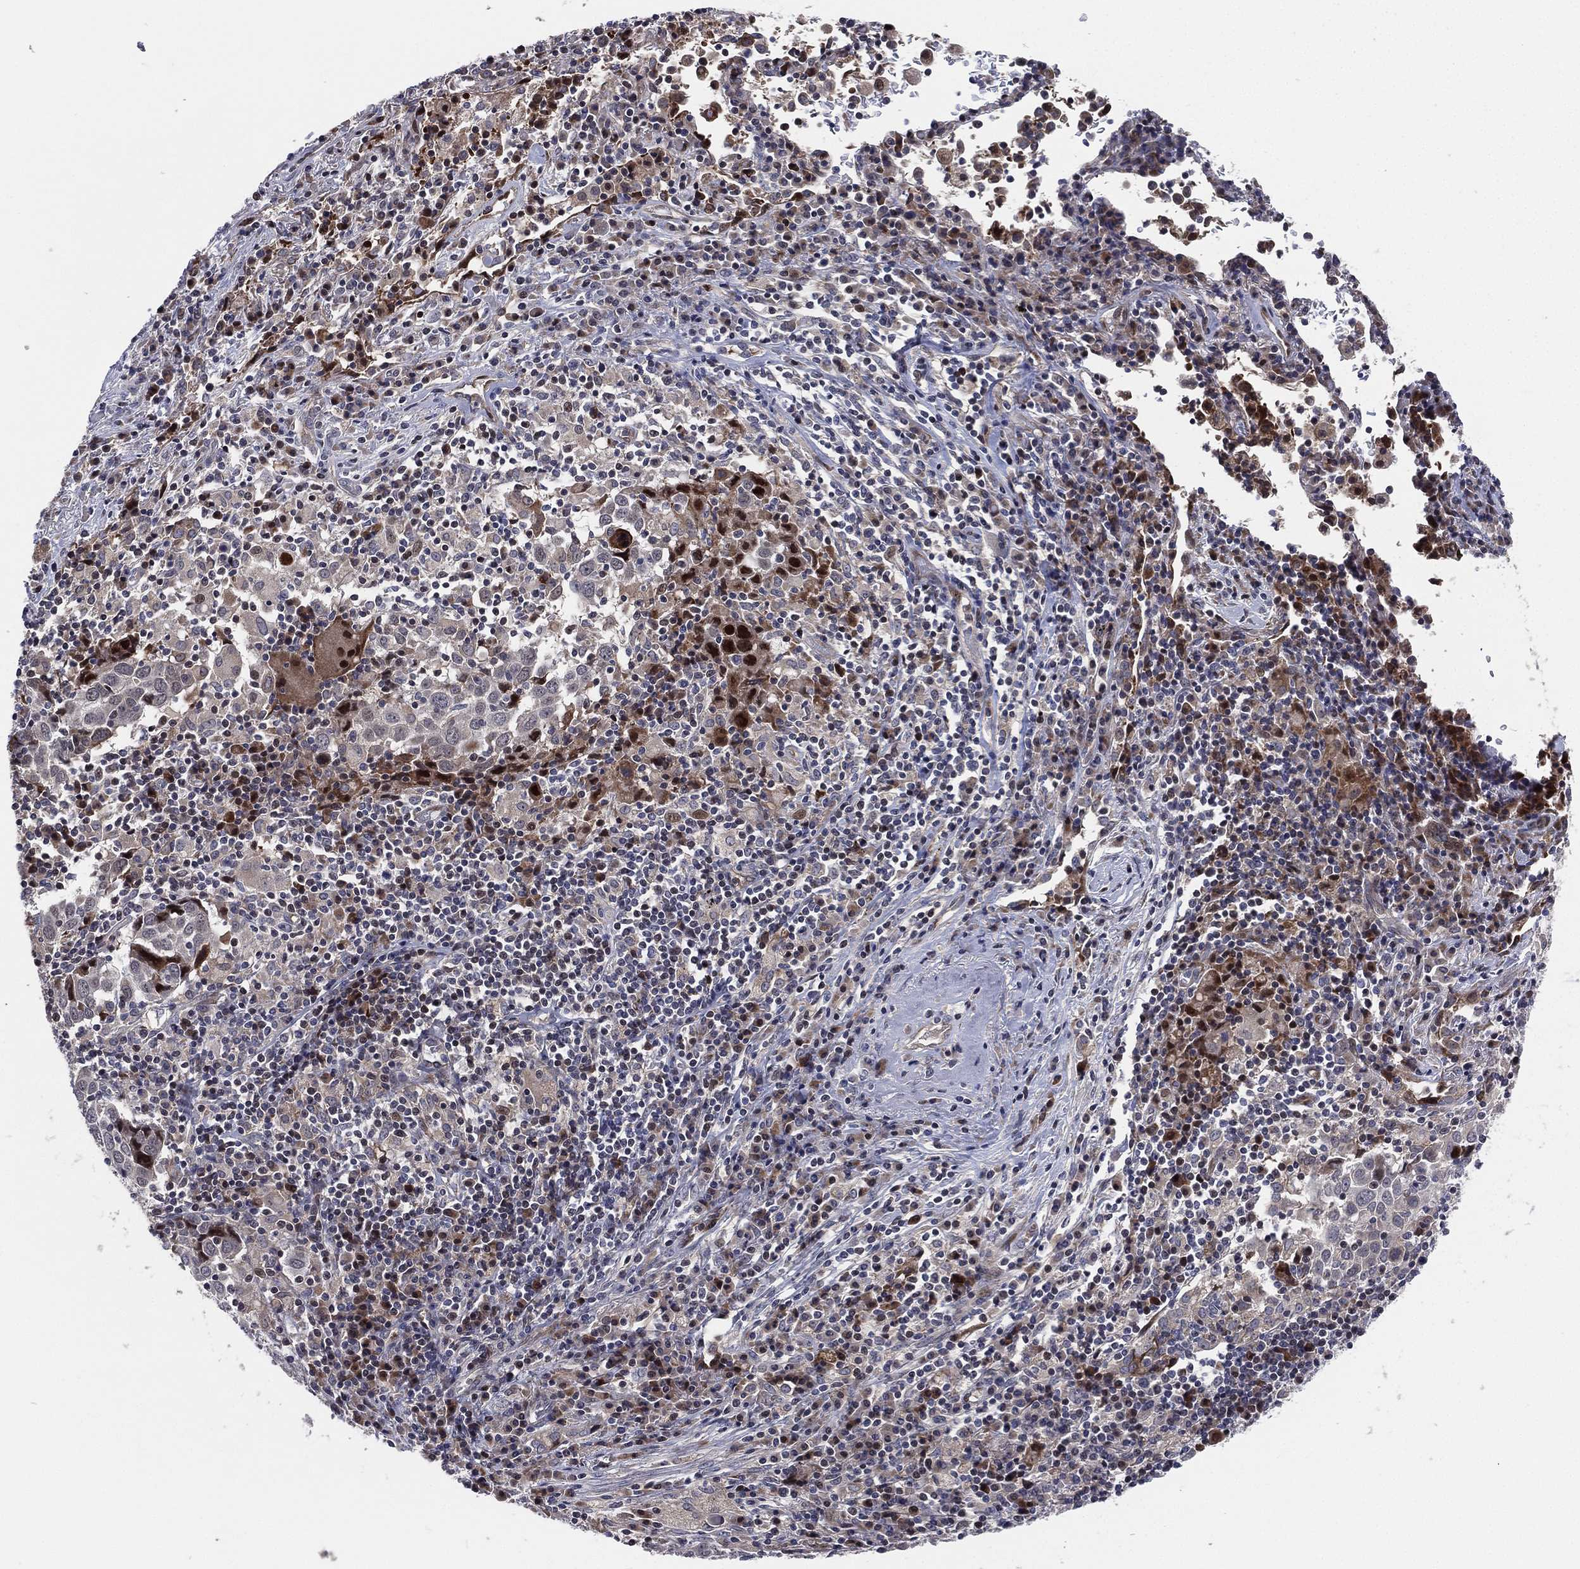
{"staining": {"intensity": "negative", "quantity": "none", "location": "none"}, "tissue": "lung cancer", "cell_type": "Tumor cells", "image_type": "cancer", "snomed": [{"axis": "morphology", "description": "Squamous cell carcinoma, NOS"}, {"axis": "topography", "description": "Lung"}], "caption": "Immunohistochemical staining of squamous cell carcinoma (lung) exhibits no significant positivity in tumor cells.", "gene": "UTP14A", "patient": {"sex": "male", "age": 57}}